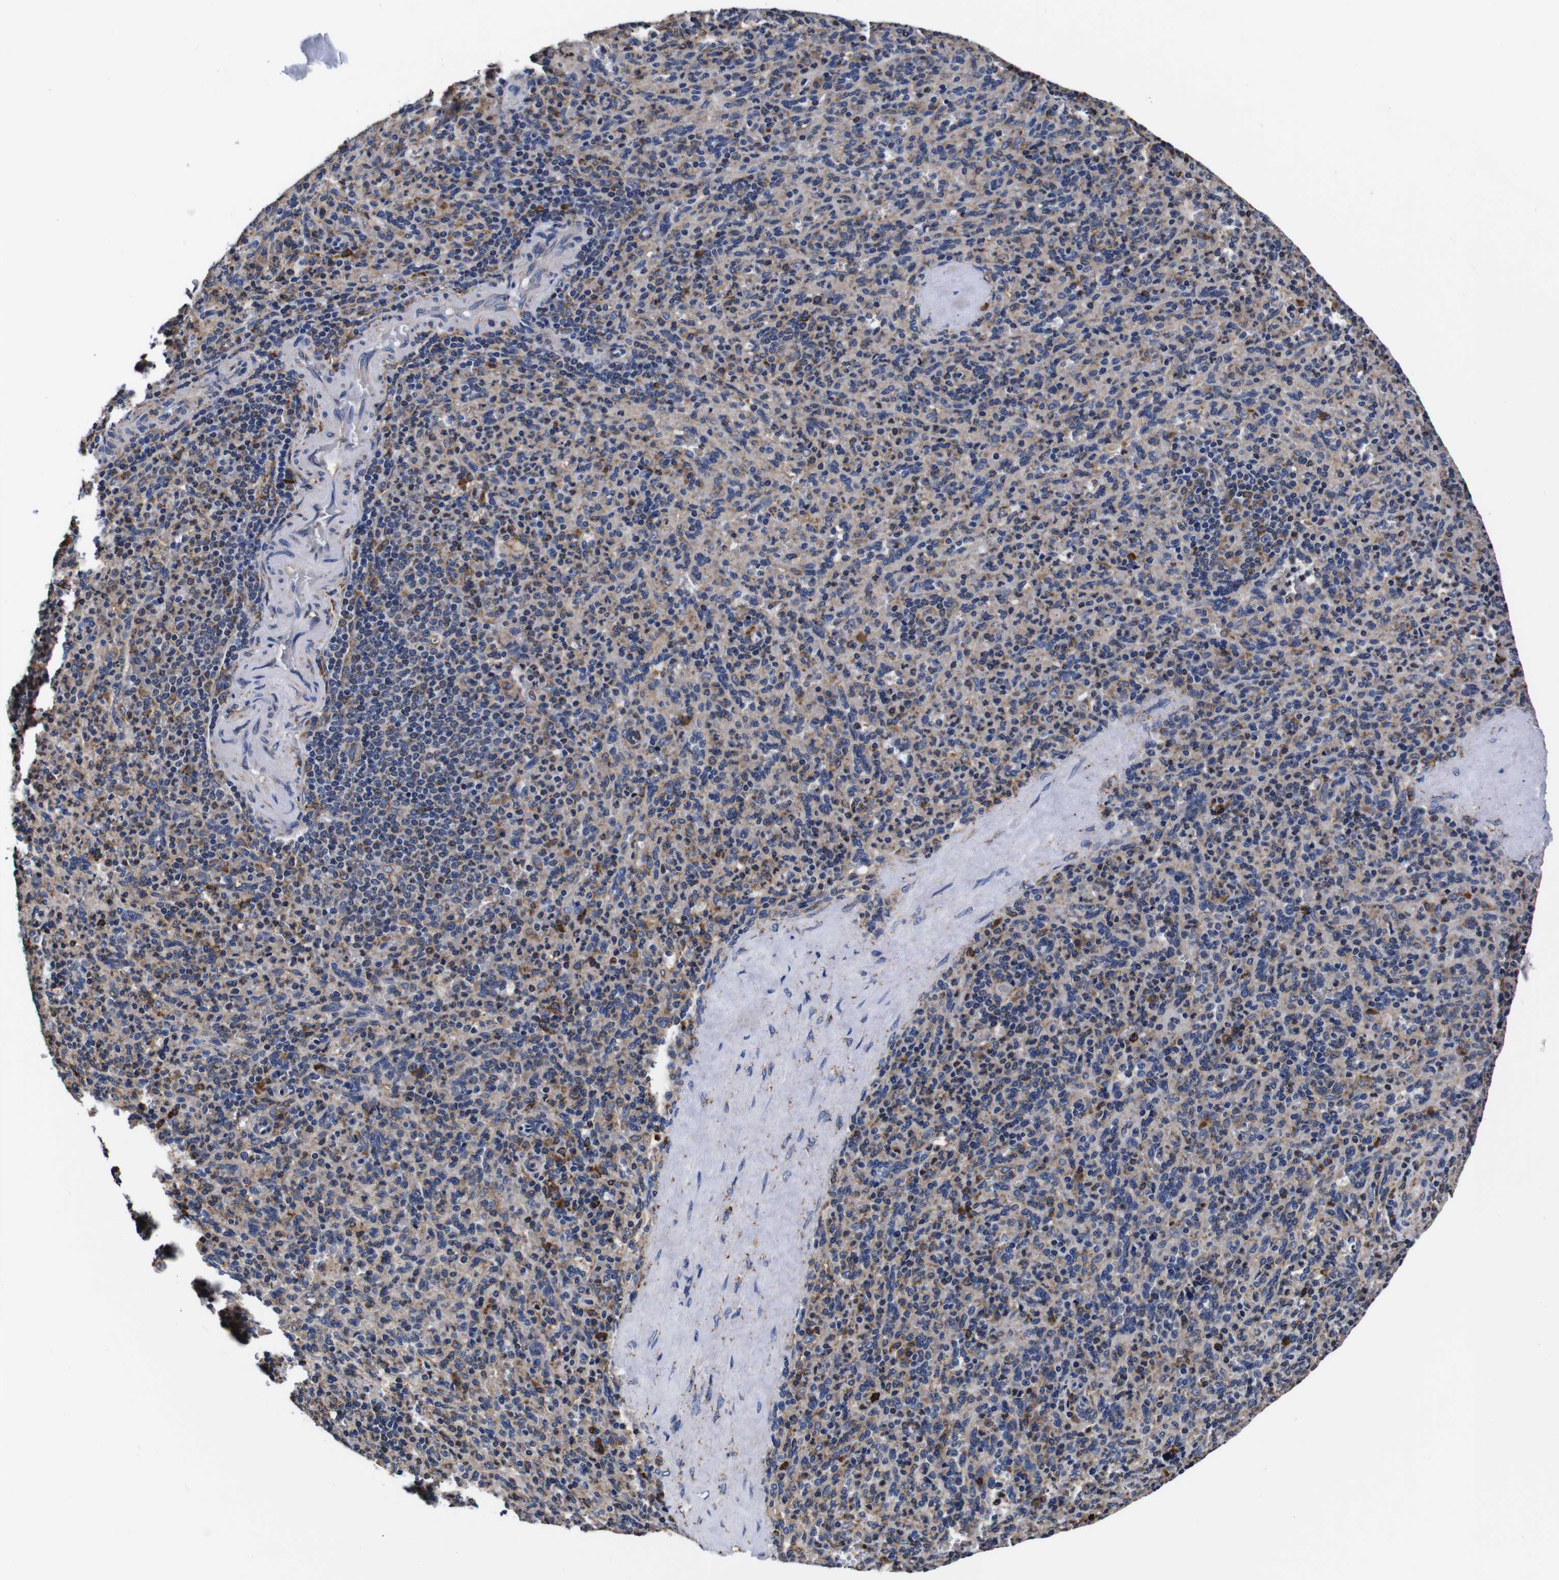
{"staining": {"intensity": "moderate", "quantity": "25%-75%", "location": "cytoplasmic/membranous"}, "tissue": "spleen", "cell_type": "Cells in red pulp", "image_type": "normal", "snomed": [{"axis": "morphology", "description": "Normal tissue, NOS"}, {"axis": "topography", "description": "Spleen"}], "caption": "IHC photomicrograph of benign spleen stained for a protein (brown), which displays medium levels of moderate cytoplasmic/membranous staining in approximately 25%-75% of cells in red pulp.", "gene": "PPIB", "patient": {"sex": "male", "age": 36}}